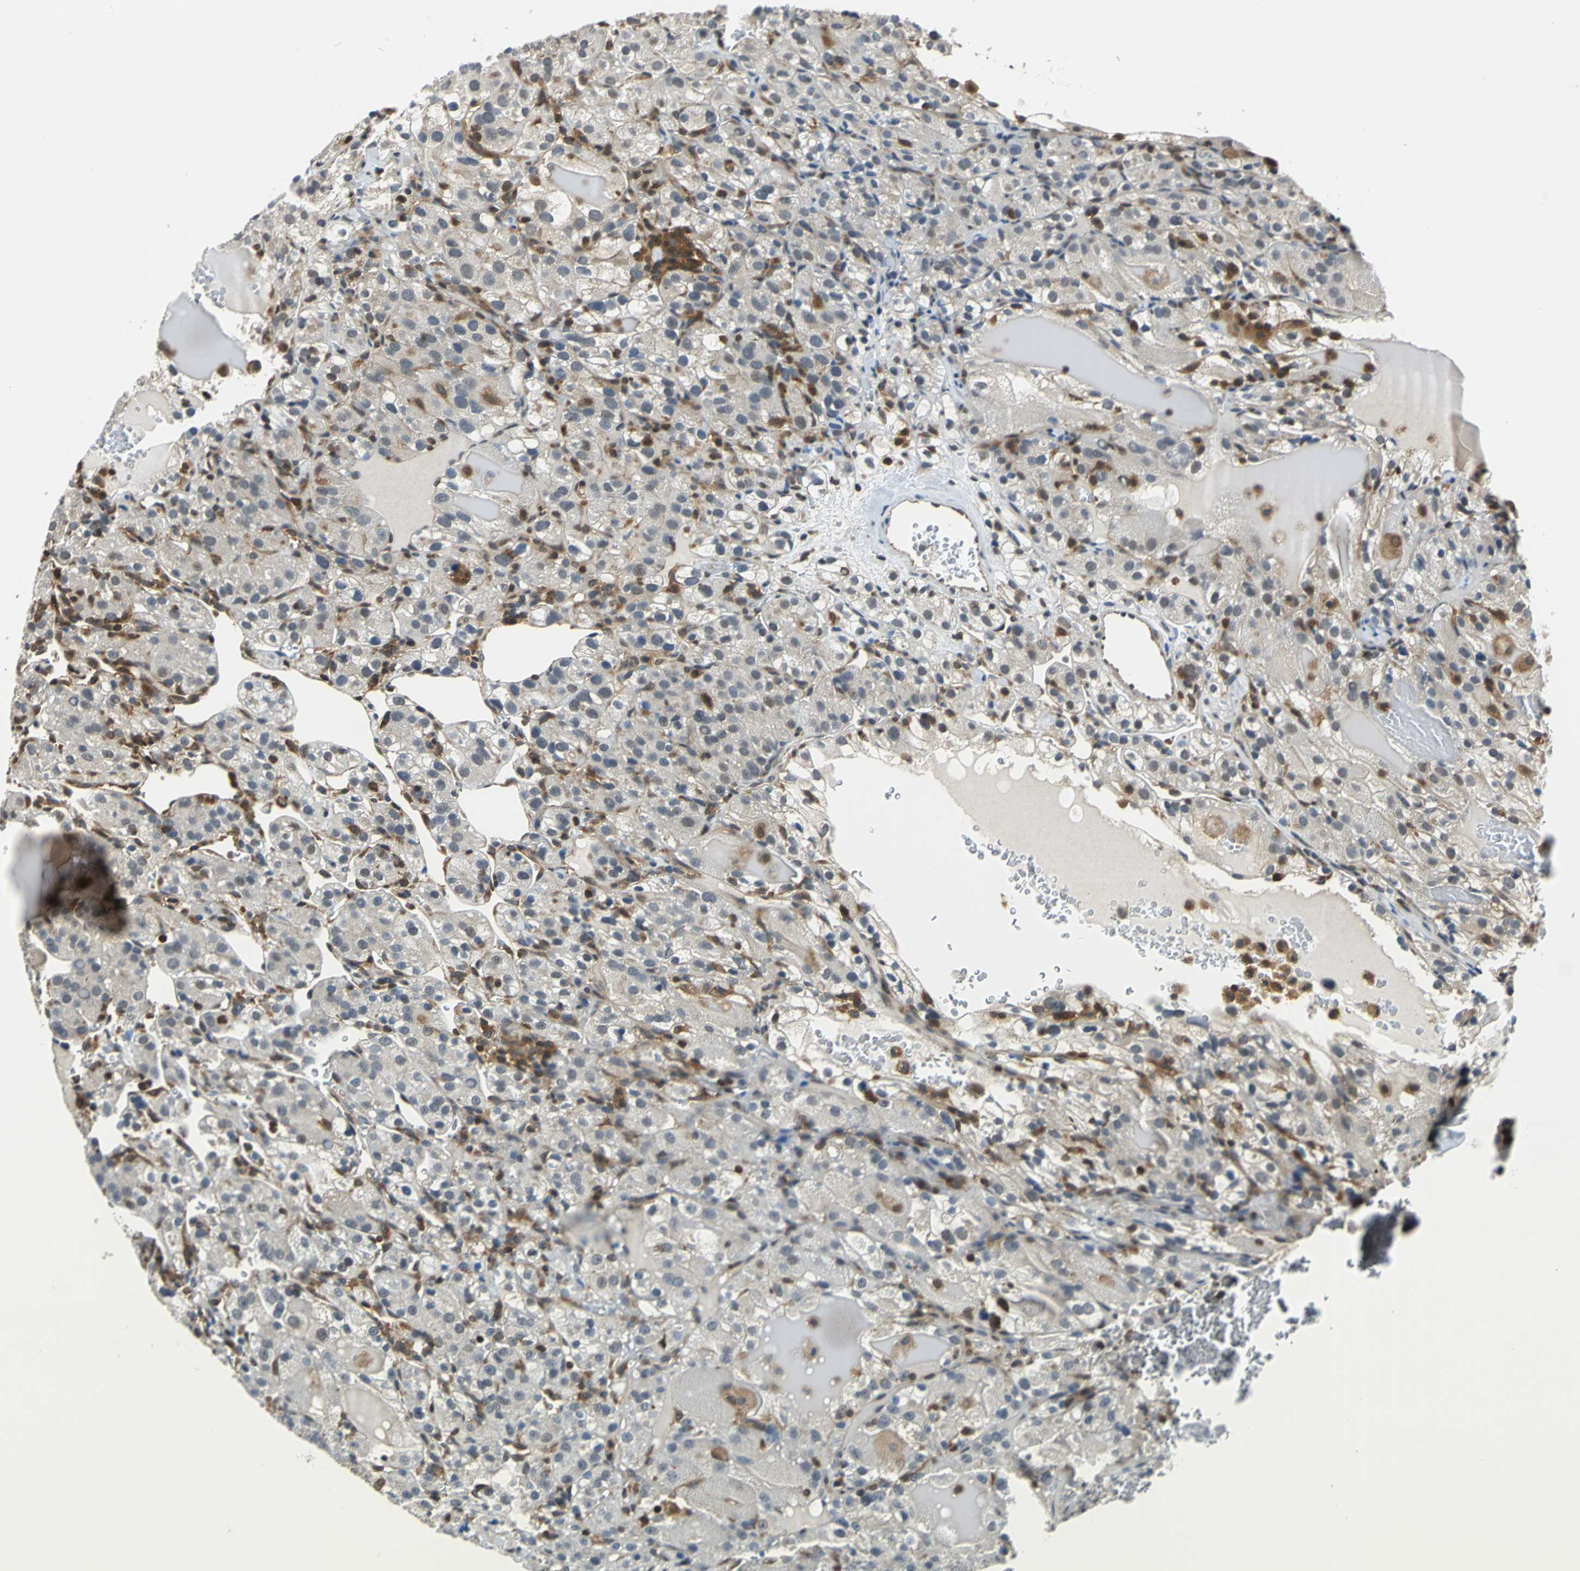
{"staining": {"intensity": "weak", "quantity": "25%-75%", "location": "cytoplasmic/membranous,nuclear"}, "tissue": "renal cancer", "cell_type": "Tumor cells", "image_type": "cancer", "snomed": [{"axis": "morphology", "description": "Normal tissue, NOS"}, {"axis": "morphology", "description": "Adenocarcinoma, NOS"}, {"axis": "topography", "description": "Kidney"}], "caption": "Renal cancer tissue reveals weak cytoplasmic/membranous and nuclear staining in approximately 25%-75% of tumor cells", "gene": "ARPC3", "patient": {"sex": "male", "age": 61}}